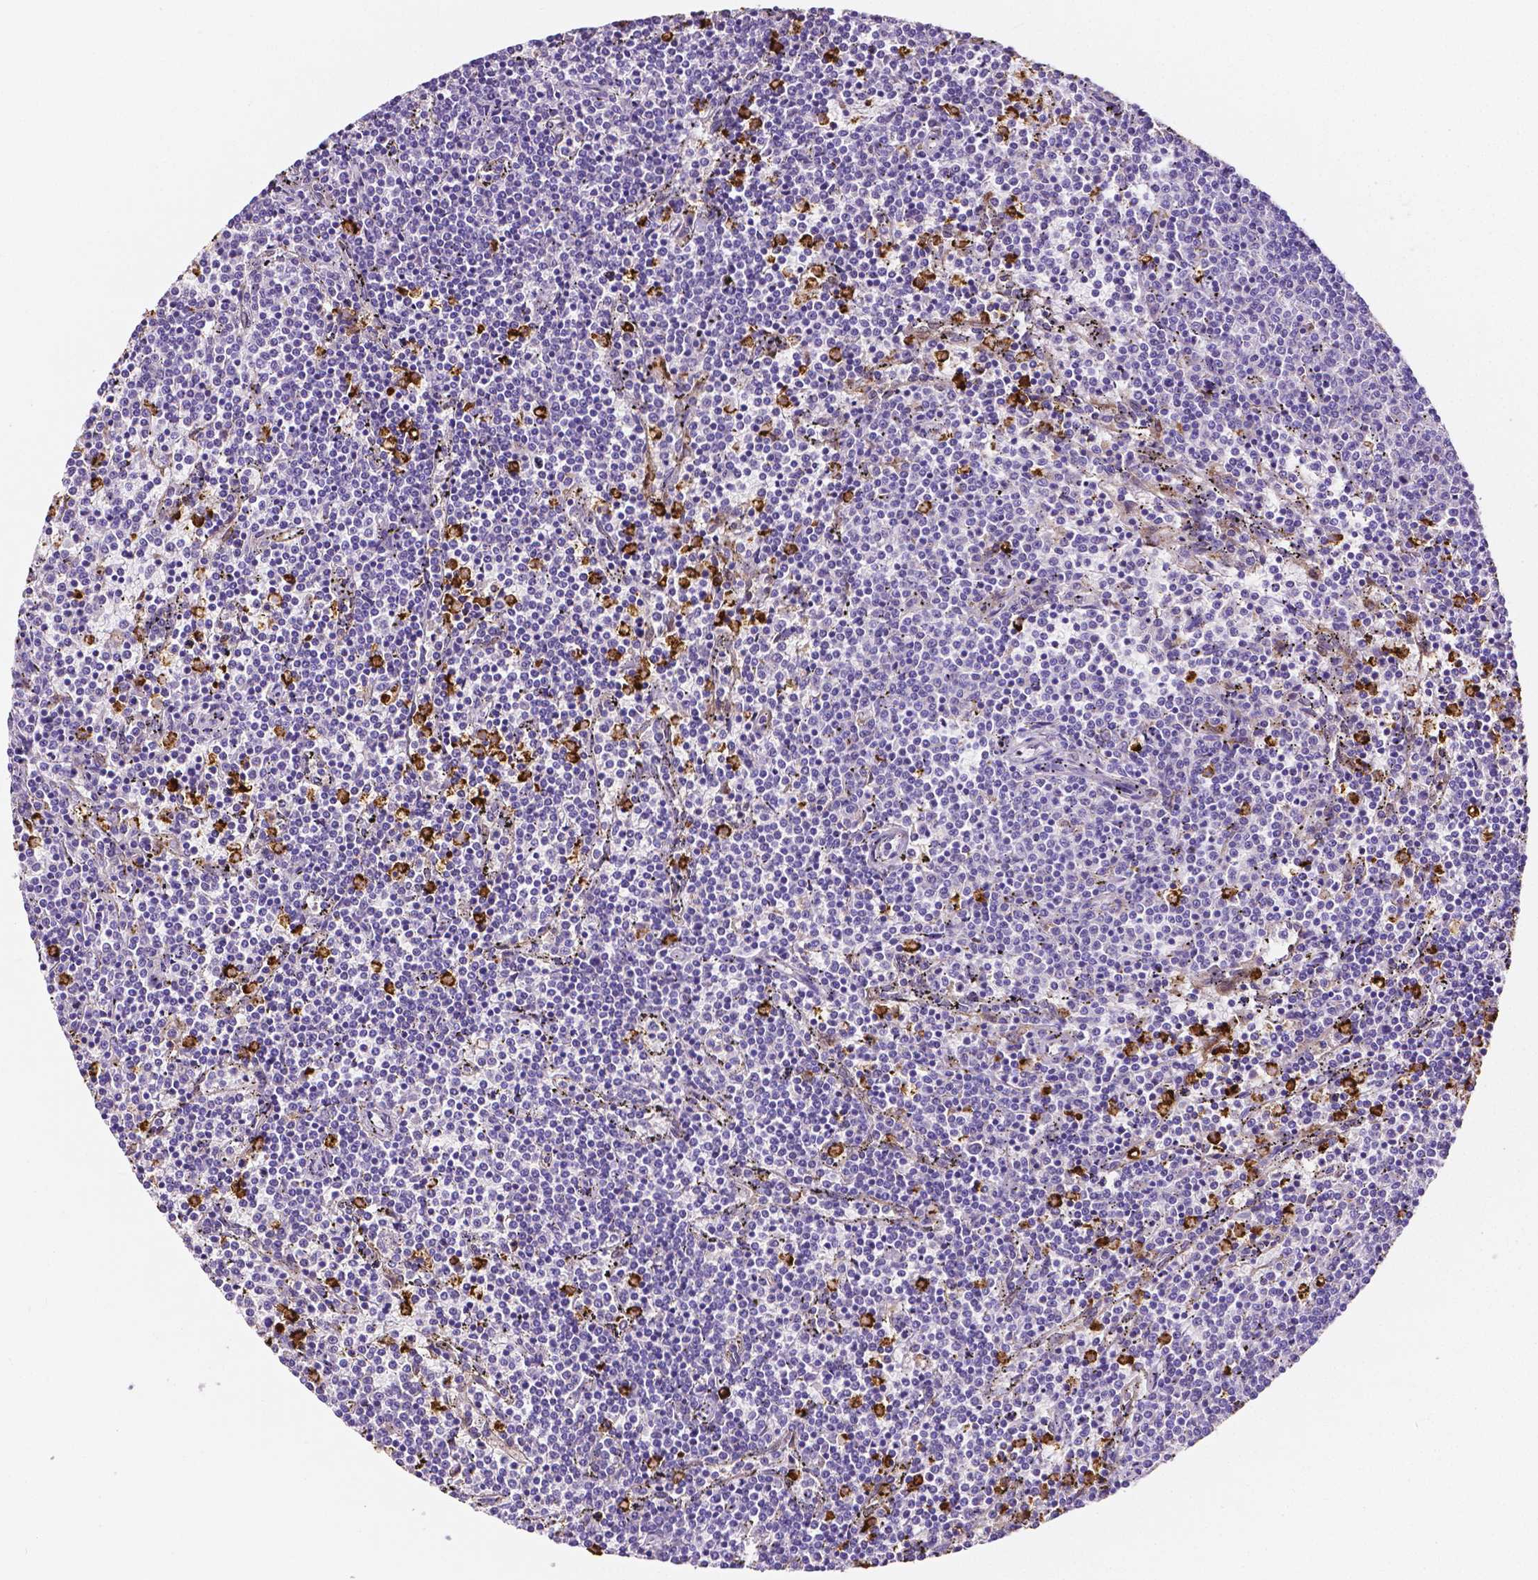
{"staining": {"intensity": "negative", "quantity": "none", "location": "none"}, "tissue": "lymphoma", "cell_type": "Tumor cells", "image_type": "cancer", "snomed": [{"axis": "morphology", "description": "Malignant lymphoma, non-Hodgkin's type, Low grade"}, {"axis": "topography", "description": "Spleen"}], "caption": "Protein analysis of lymphoma displays no significant staining in tumor cells.", "gene": "MMP9", "patient": {"sex": "female", "age": 50}}